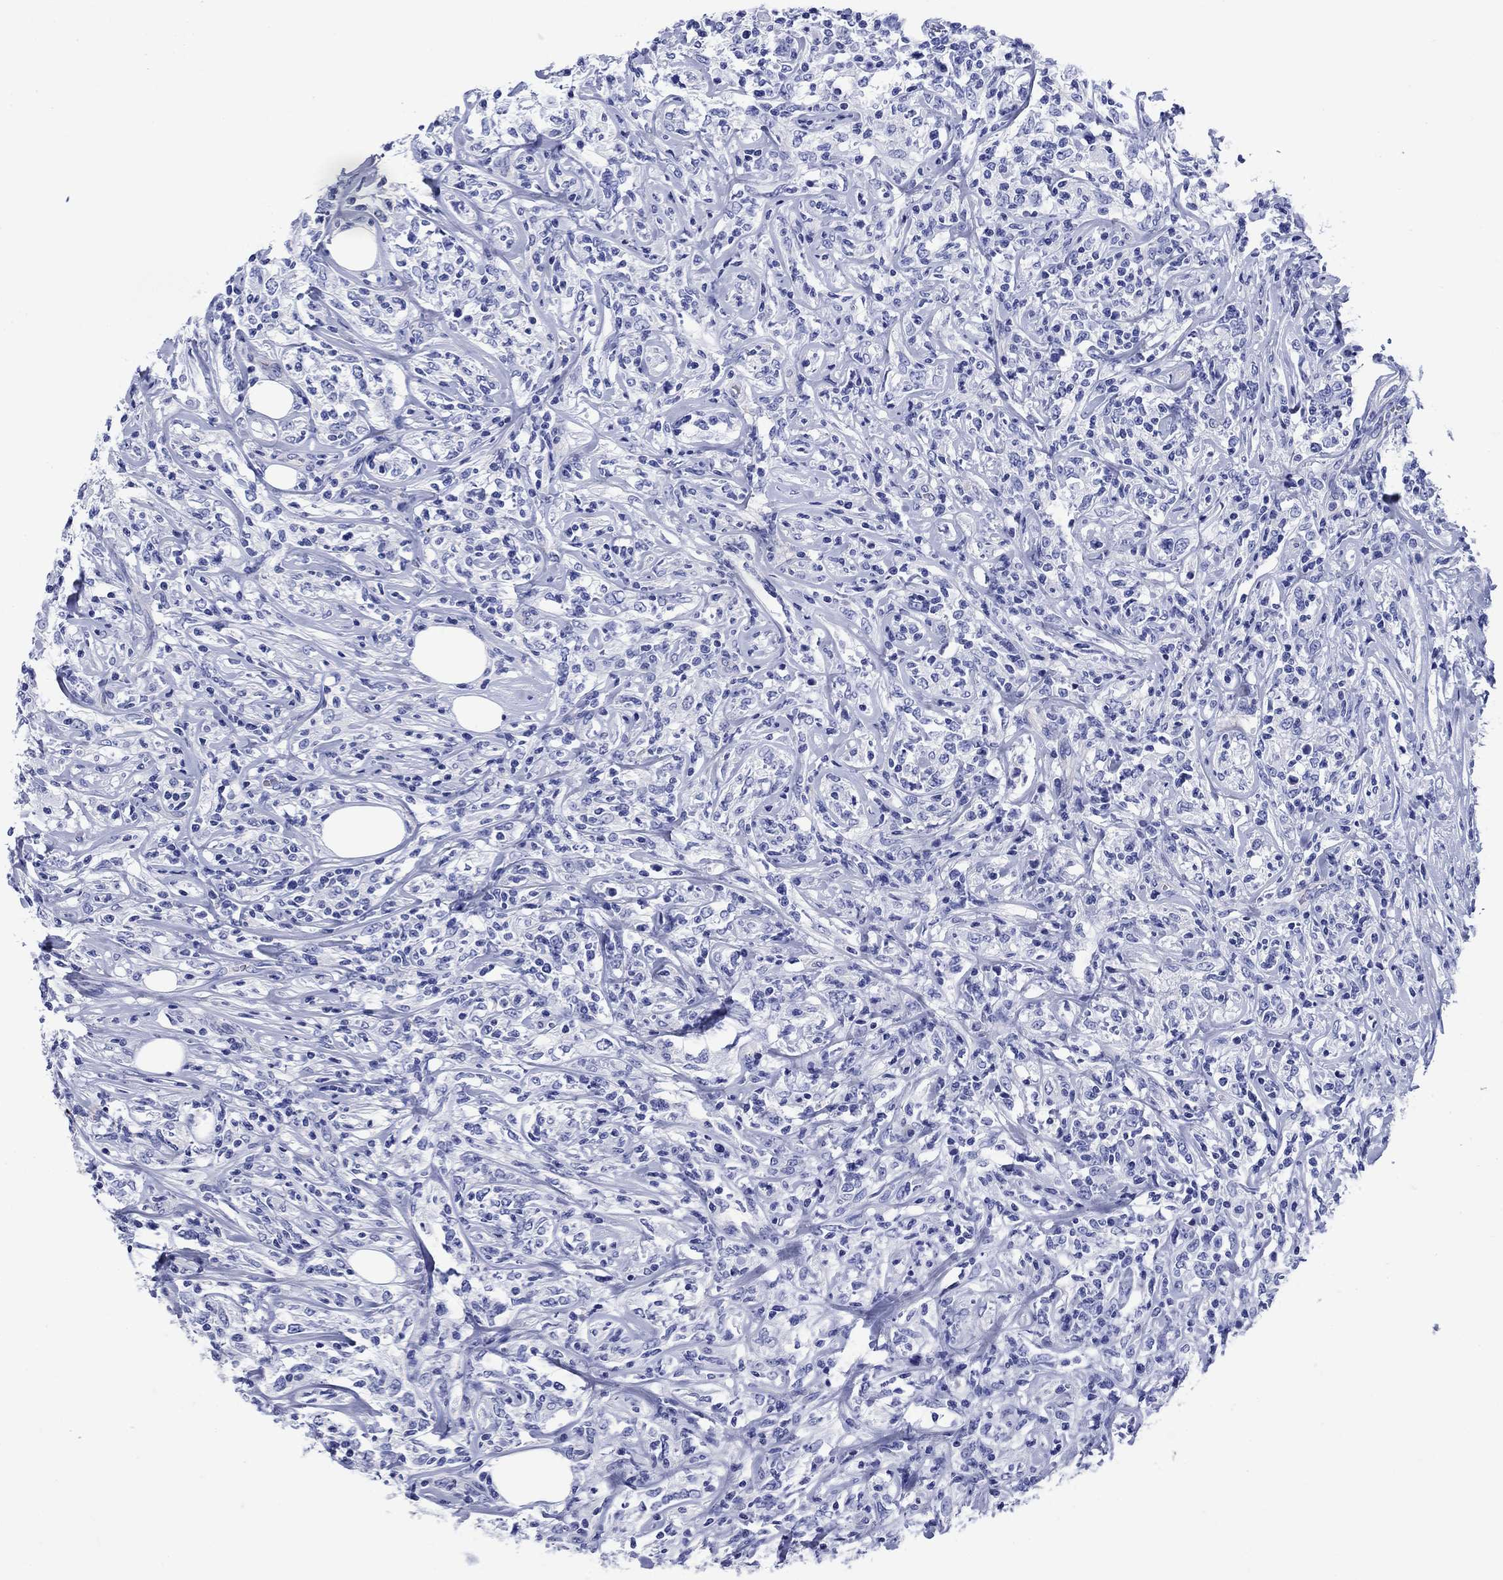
{"staining": {"intensity": "negative", "quantity": "none", "location": "none"}, "tissue": "lymphoma", "cell_type": "Tumor cells", "image_type": "cancer", "snomed": [{"axis": "morphology", "description": "Malignant lymphoma, non-Hodgkin's type, High grade"}, {"axis": "topography", "description": "Lymph node"}], "caption": "Tumor cells are negative for protein expression in human lymphoma.", "gene": "SLC1A2", "patient": {"sex": "female", "age": 84}}